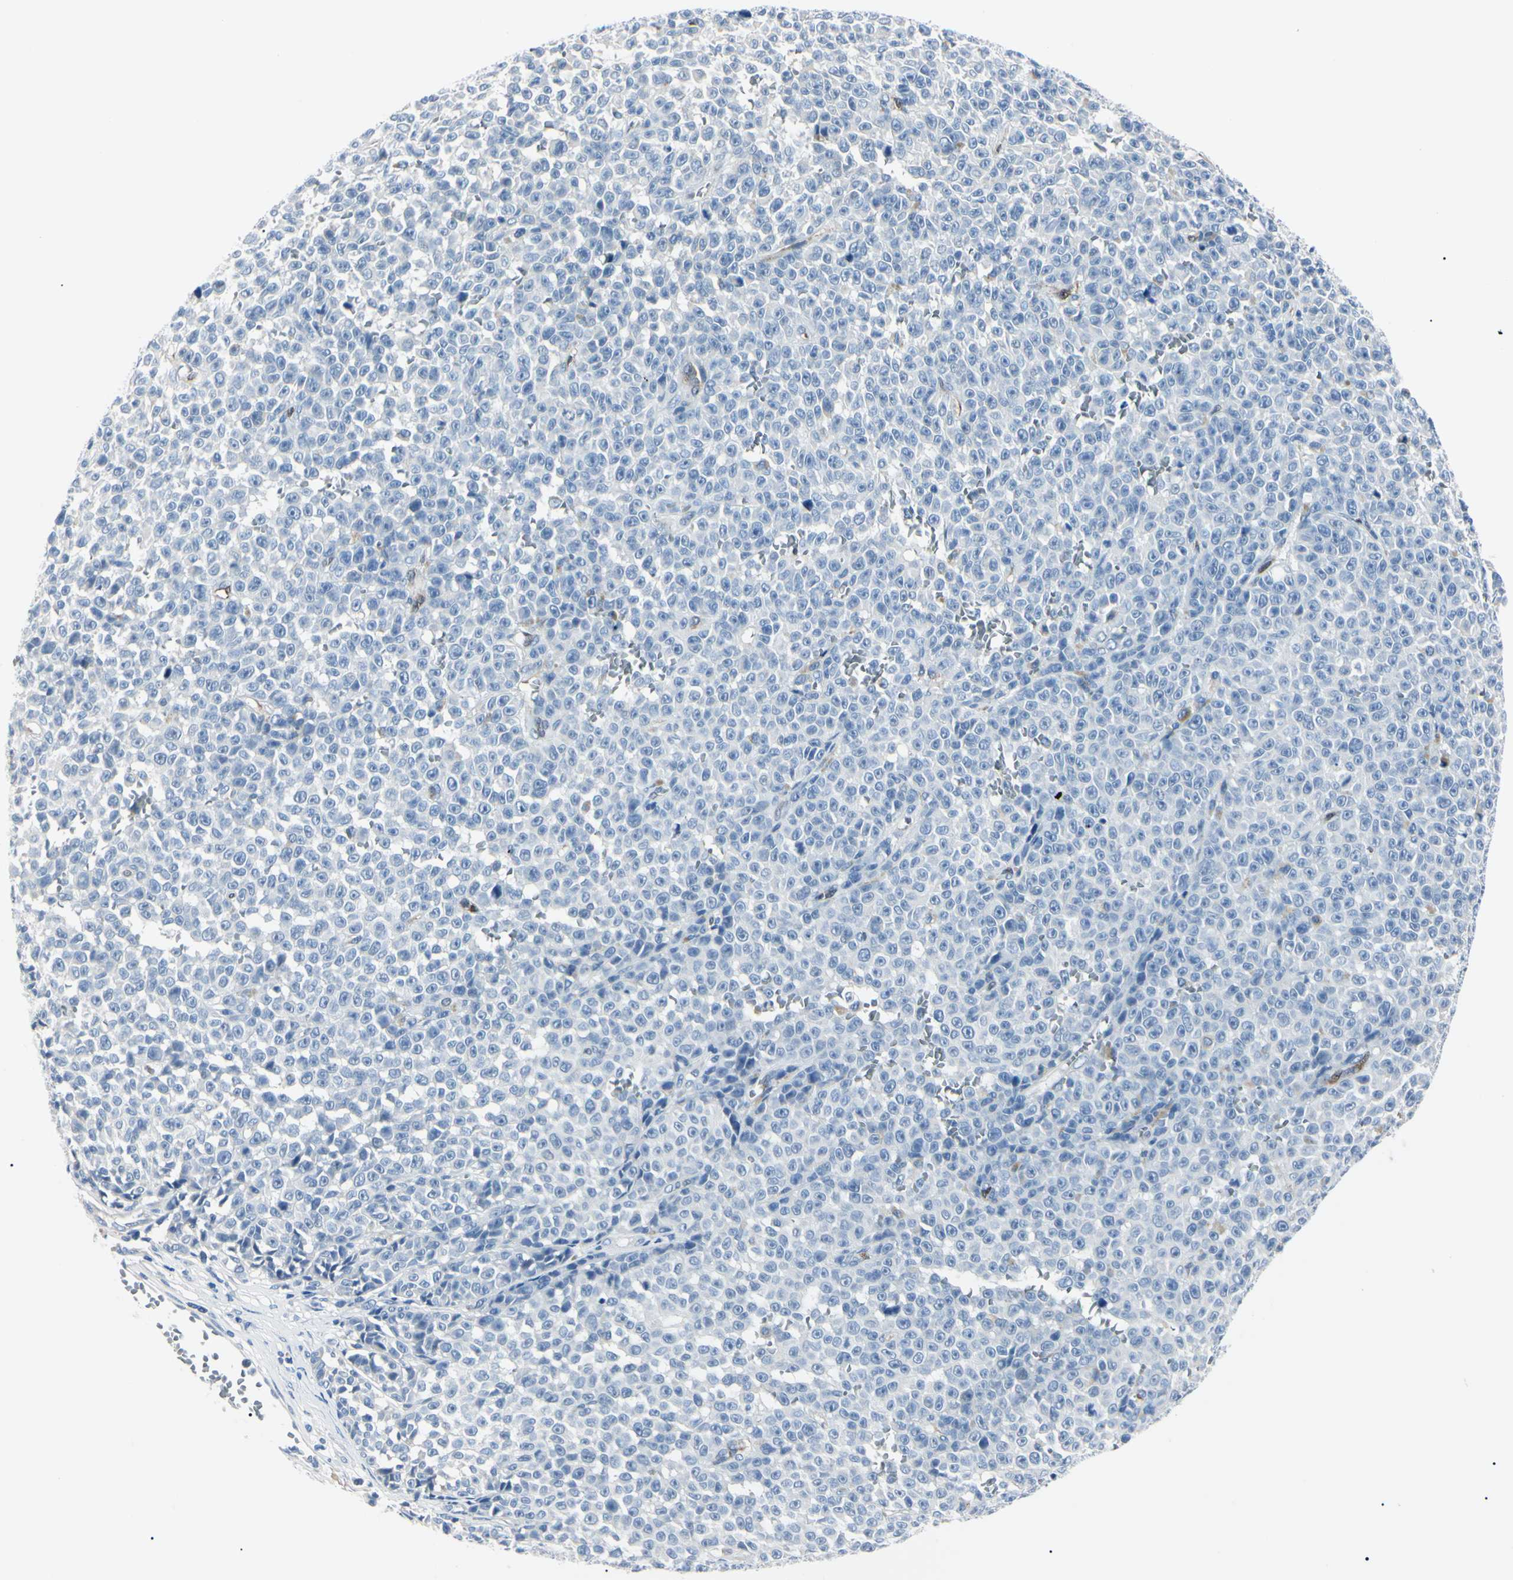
{"staining": {"intensity": "negative", "quantity": "none", "location": "none"}, "tissue": "melanoma", "cell_type": "Tumor cells", "image_type": "cancer", "snomed": [{"axis": "morphology", "description": "Malignant melanoma, NOS"}, {"axis": "topography", "description": "Skin"}], "caption": "An image of human malignant melanoma is negative for staining in tumor cells.", "gene": "CA2", "patient": {"sex": "female", "age": 82}}